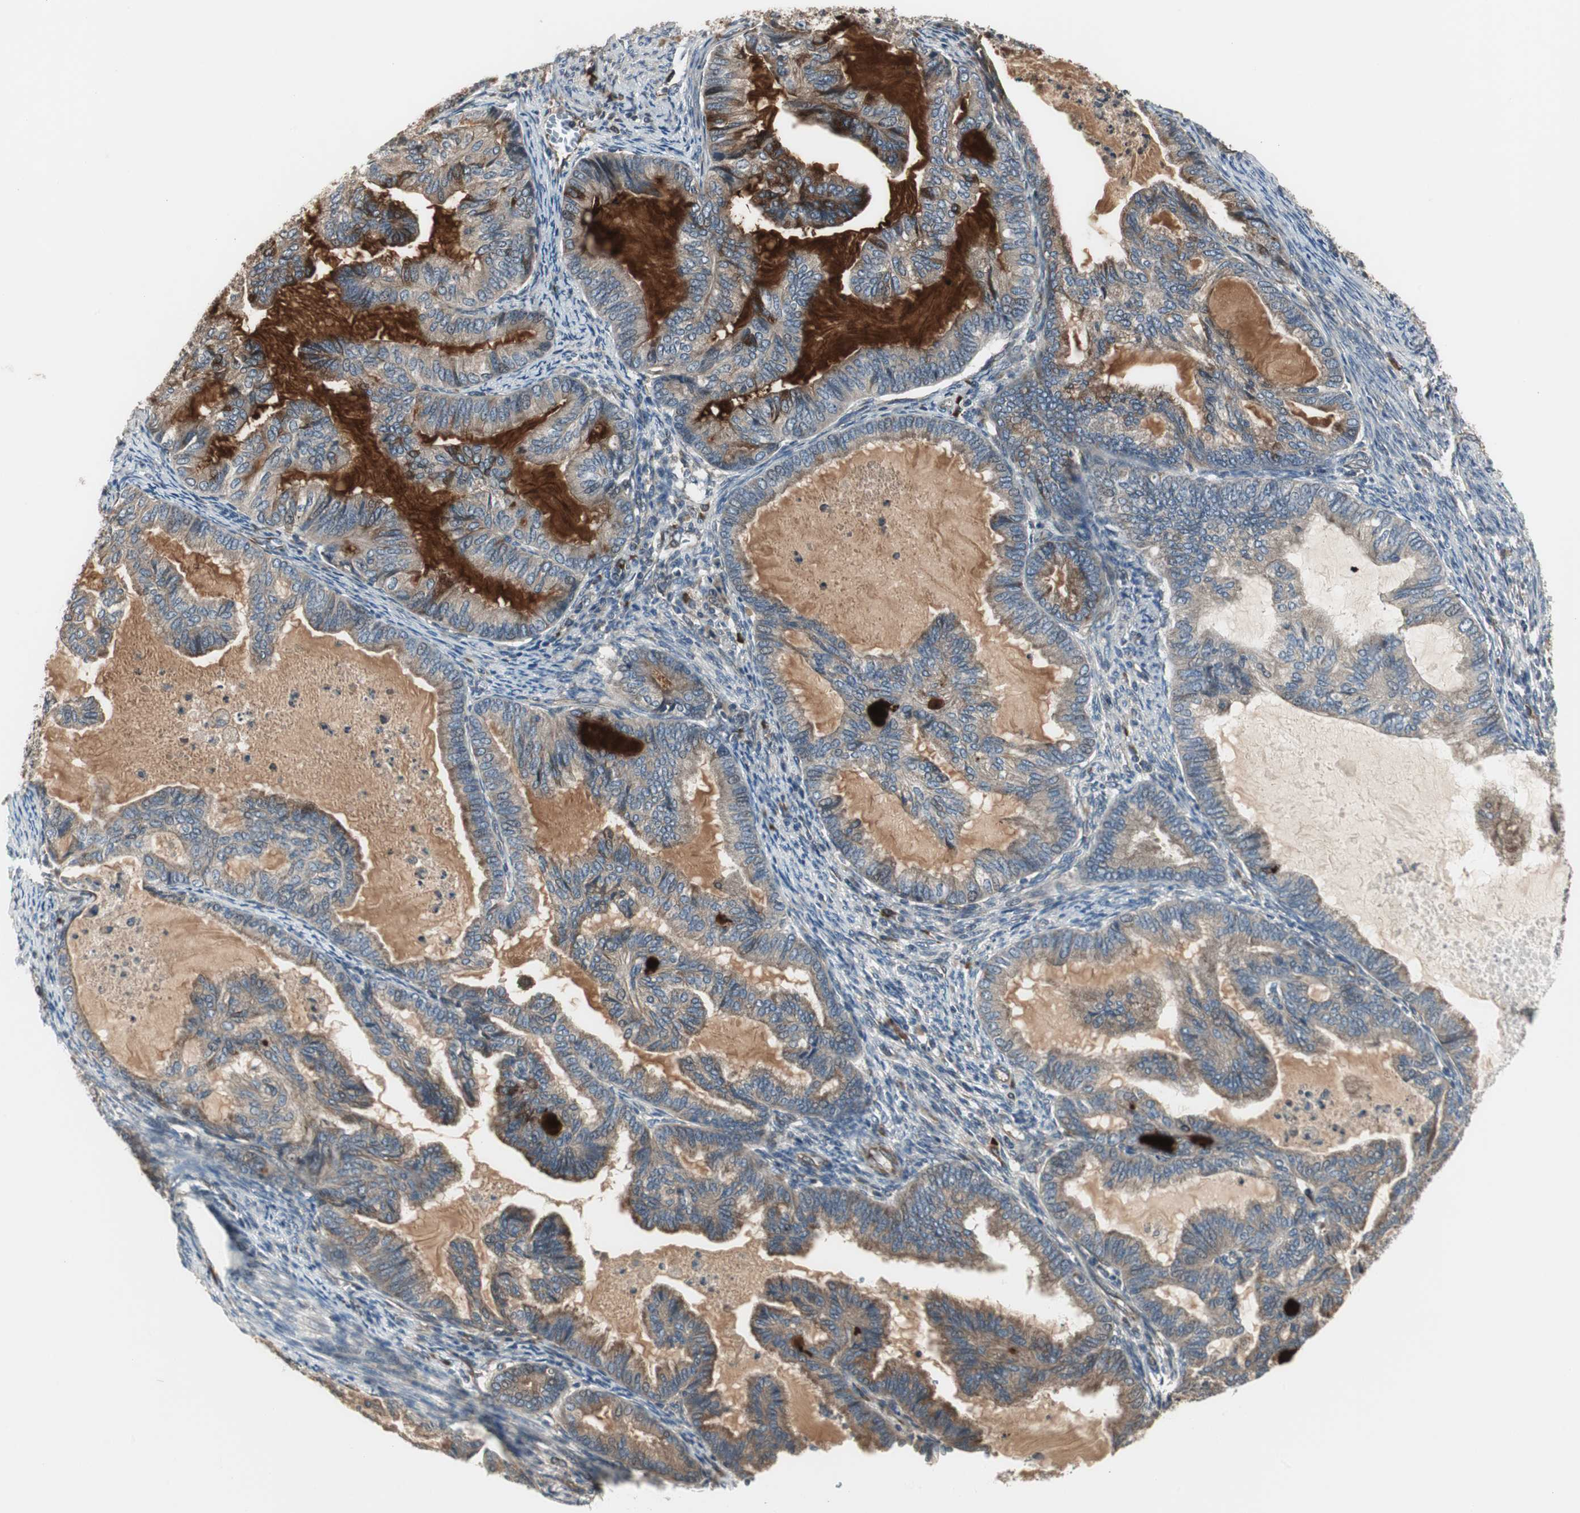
{"staining": {"intensity": "weak", "quantity": "25%-75%", "location": "cytoplasmic/membranous"}, "tissue": "cervical cancer", "cell_type": "Tumor cells", "image_type": "cancer", "snomed": [{"axis": "morphology", "description": "Normal tissue, NOS"}, {"axis": "morphology", "description": "Adenocarcinoma, NOS"}, {"axis": "topography", "description": "Cervix"}, {"axis": "topography", "description": "Endometrium"}], "caption": "Immunohistochemistry (IHC) of human adenocarcinoma (cervical) displays low levels of weak cytoplasmic/membranous positivity in approximately 25%-75% of tumor cells.", "gene": "CHP1", "patient": {"sex": "female", "age": 86}}